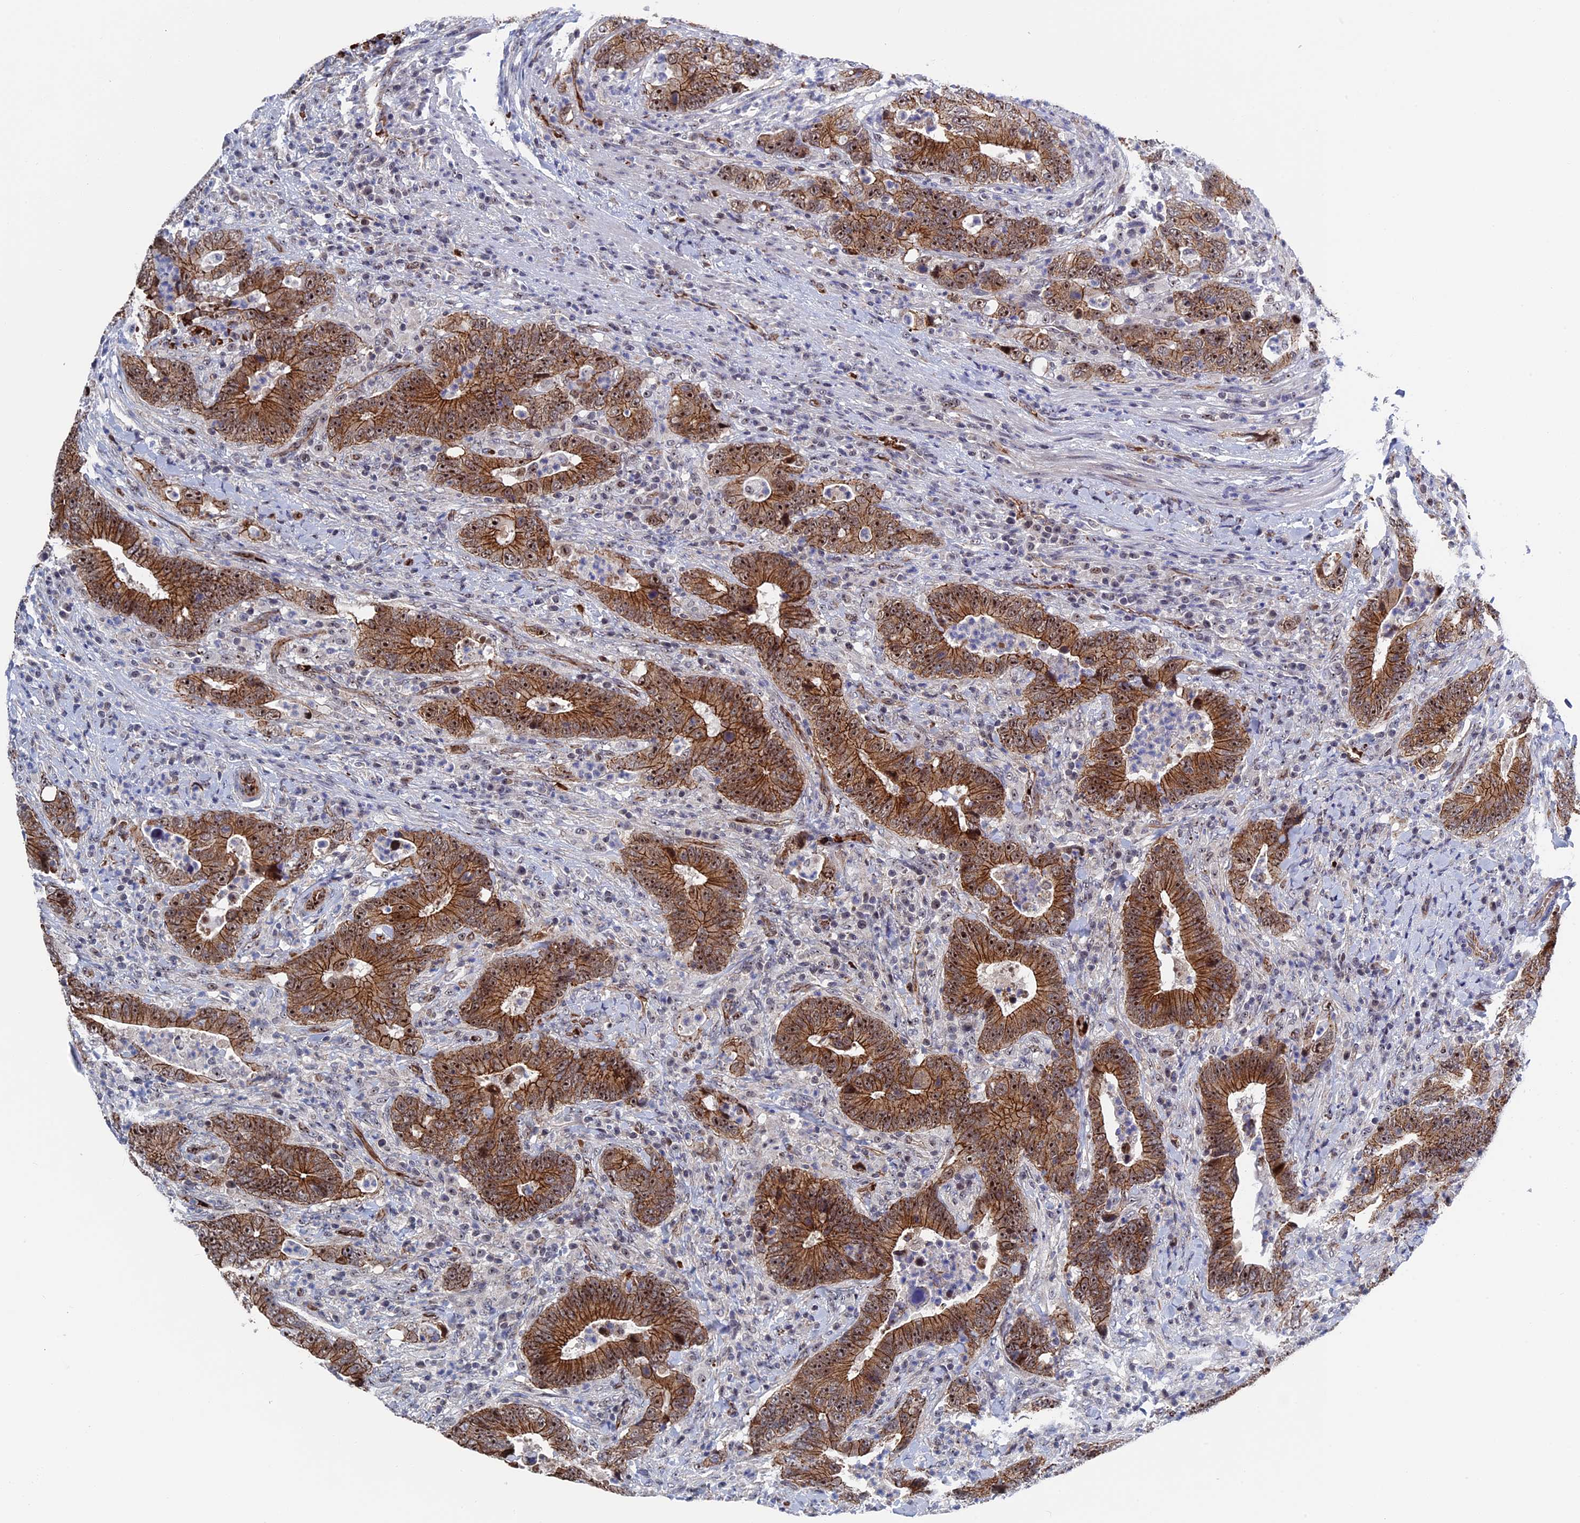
{"staining": {"intensity": "strong", "quantity": ">75%", "location": "cytoplasmic/membranous,nuclear"}, "tissue": "colorectal cancer", "cell_type": "Tumor cells", "image_type": "cancer", "snomed": [{"axis": "morphology", "description": "Adenocarcinoma, NOS"}, {"axis": "topography", "description": "Colon"}], "caption": "Strong cytoplasmic/membranous and nuclear expression is appreciated in about >75% of tumor cells in colorectal cancer (adenocarcinoma). (DAB = brown stain, brightfield microscopy at high magnification).", "gene": "EXOSC9", "patient": {"sex": "female", "age": 75}}